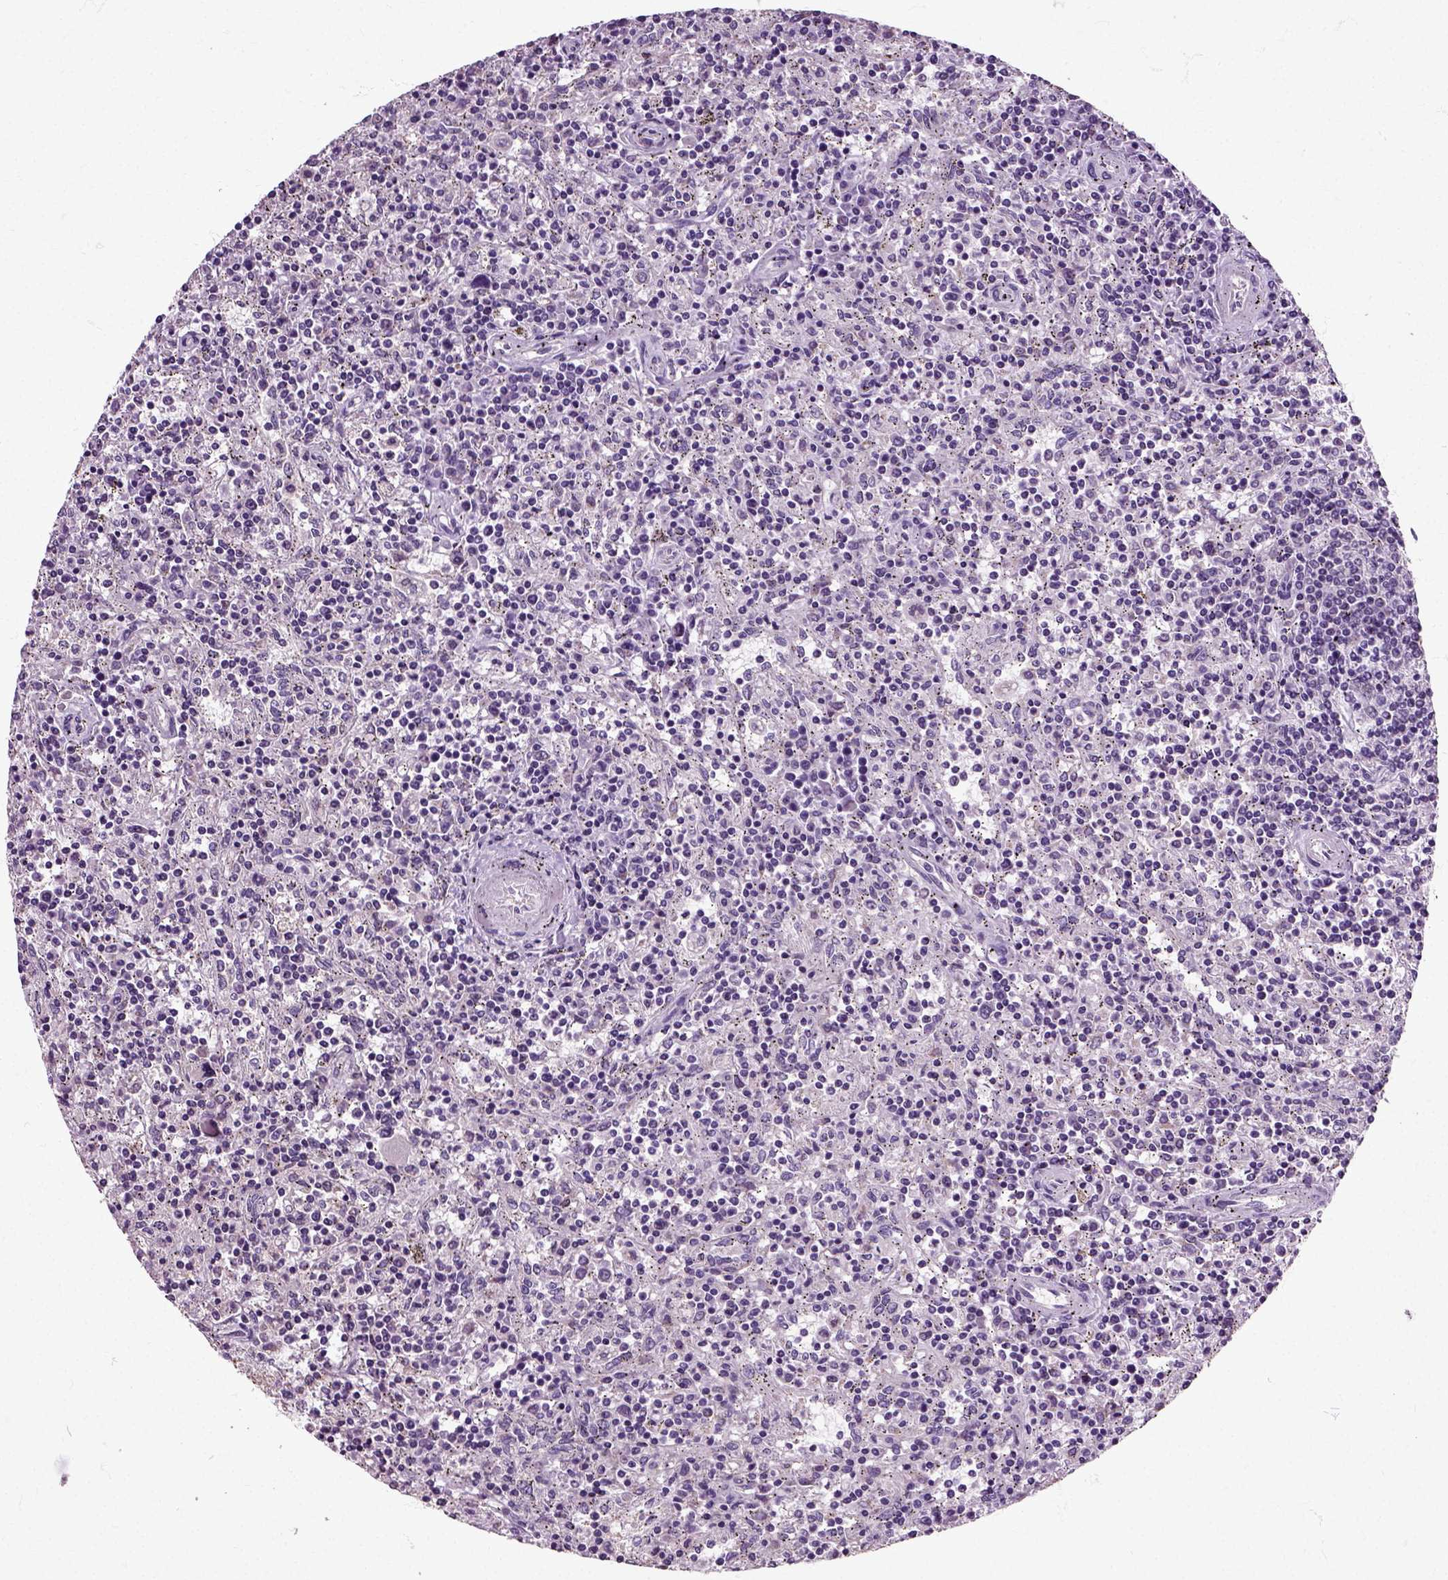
{"staining": {"intensity": "negative", "quantity": "none", "location": "none"}, "tissue": "lymphoma", "cell_type": "Tumor cells", "image_type": "cancer", "snomed": [{"axis": "morphology", "description": "Malignant lymphoma, non-Hodgkin's type, Low grade"}, {"axis": "topography", "description": "Spleen"}], "caption": "This is an immunohistochemistry (IHC) image of human low-grade malignant lymphoma, non-Hodgkin's type. There is no staining in tumor cells.", "gene": "HSPA2", "patient": {"sex": "male", "age": 62}}